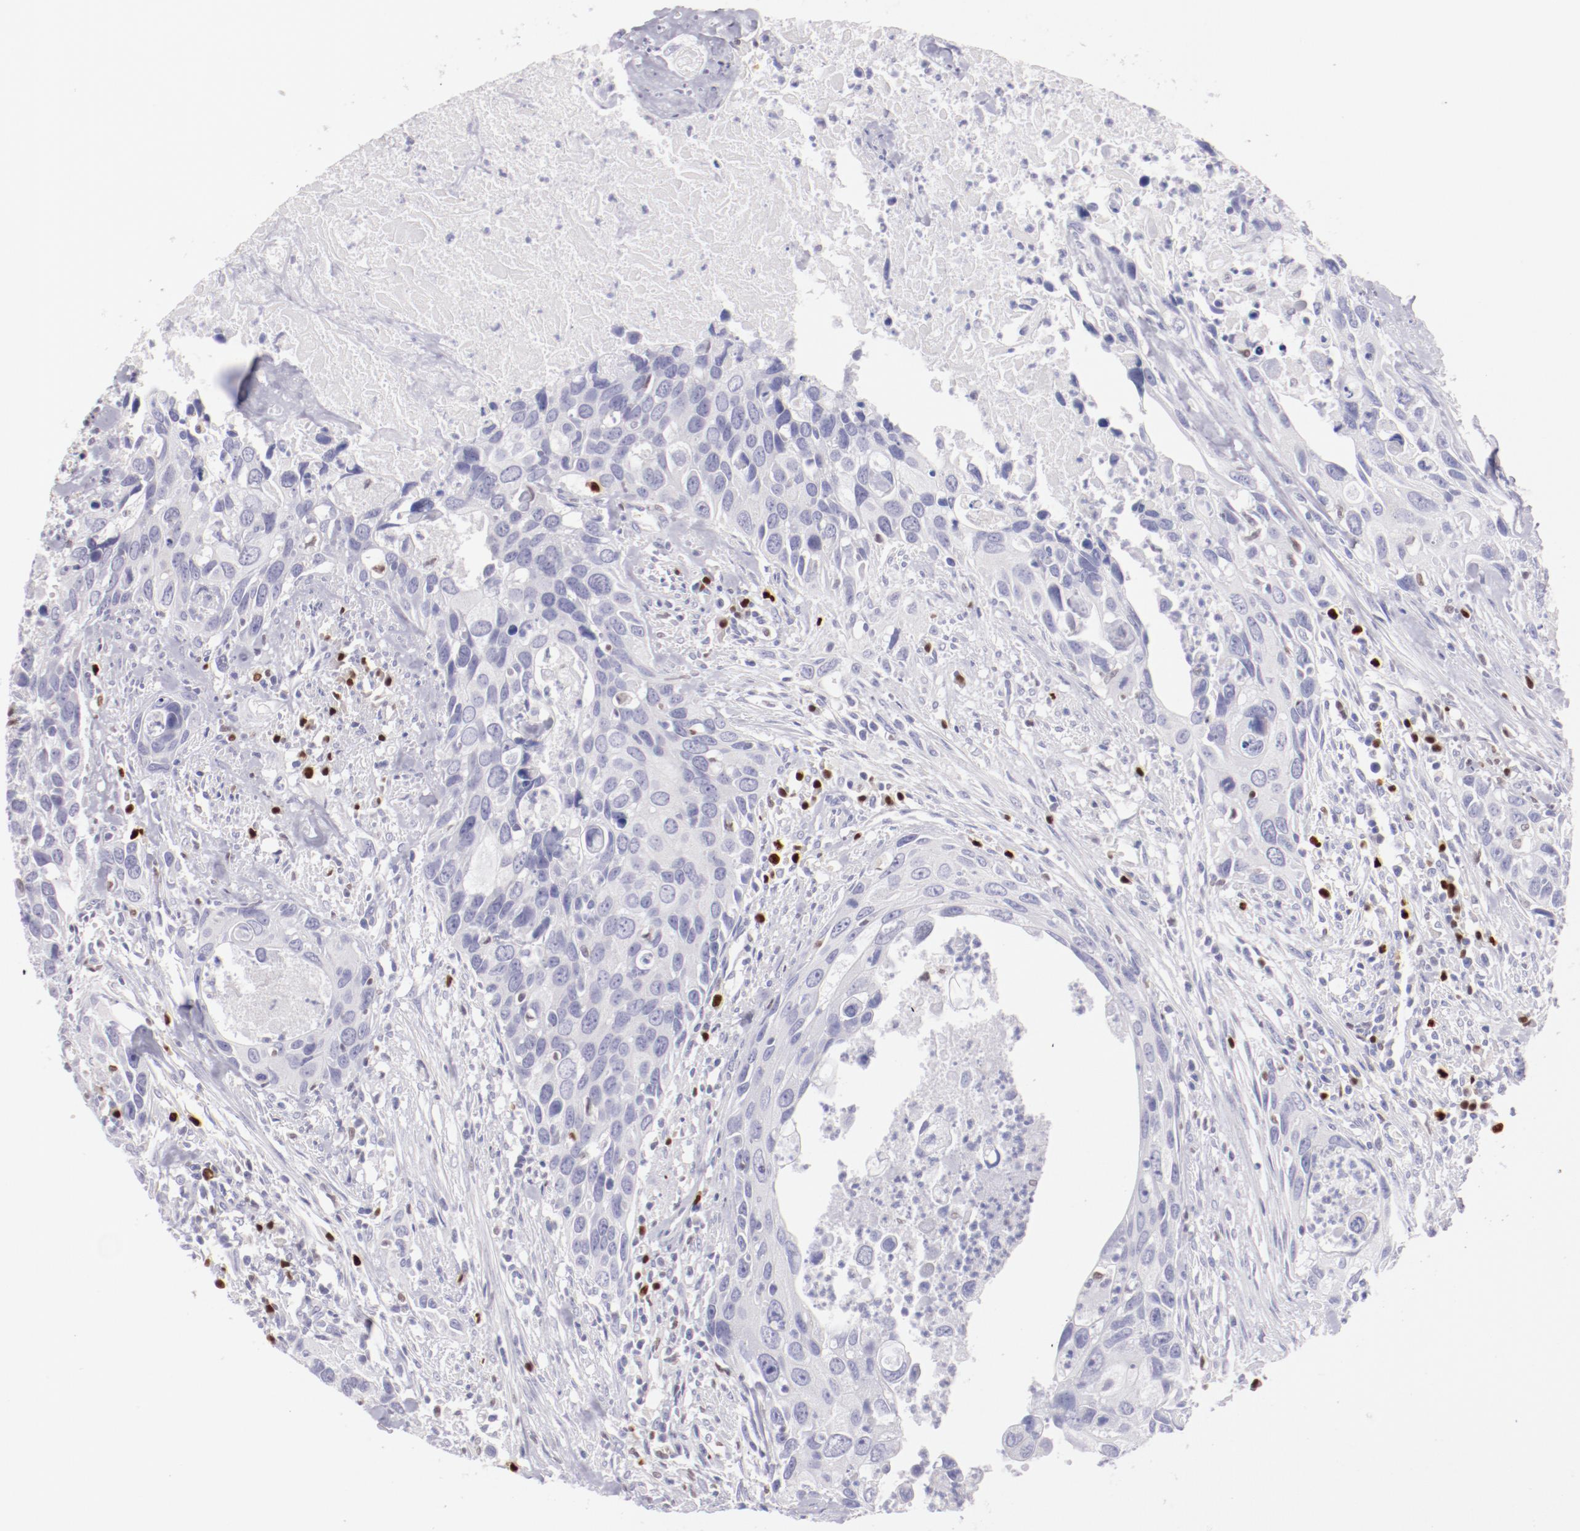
{"staining": {"intensity": "negative", "quantity": "none", "location": "none"}, "tissue": "urothelial cancer", "cell_type": "Tumor cells", "image_type": "cancer", "snomed": [{"axis": "morphology", "description": "Urothelial carcinoma, High grade"}, {"axis": "topography", "description": "Urinary bladder"}], "caption": "A high-resolution image shows immunohistochemistry staining of urothelial carcinoma (high-grade), which shows no significant staining in tumor cells. (DAB immunohistochemistry (IHC) visualized using brightfield microscopy, high magnification).", "gene": "IRF8", "patient": {"sex": "male", "age": 71}}